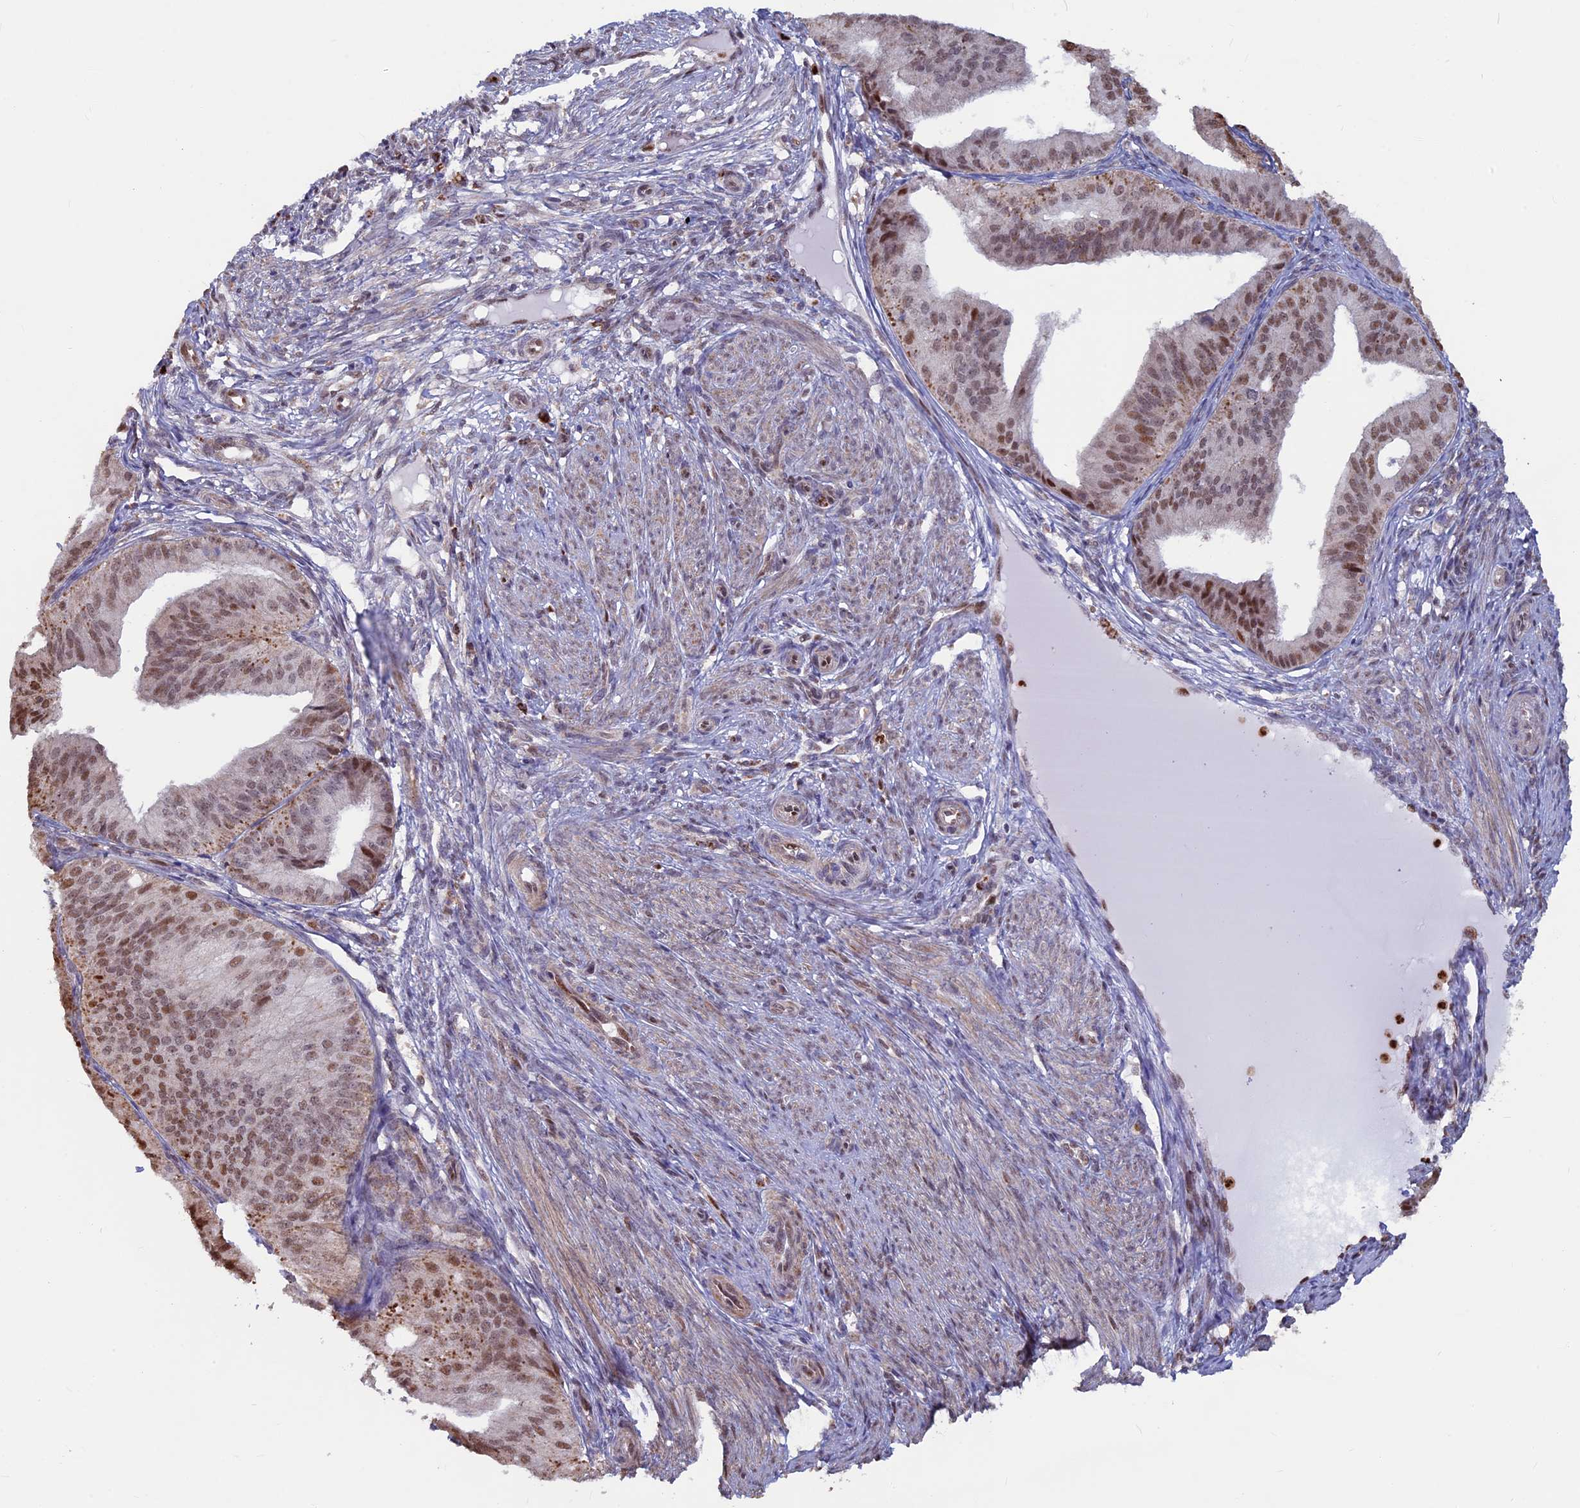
{"staining": {"intensity": "moderate", "quantity": "25%-75%", "location": "nuclear"}, "tissue": "endometrial cancer", "cell_type": "Tumor cells", "image_type": "cancer", "snomed": [{"axis": "morphology", "description": "Adenocarcinoma, NOS"}, {"axis": "topography", "description": "Endometrium"}], "caption": "Immunohistochemical staining of human endometrial cancer demonstrates moderate nuclear protein expression in approximately 25%-75% of tumor cells.", "gene": "ACSS1", "patient": {"sex": "female", "age": 50}}